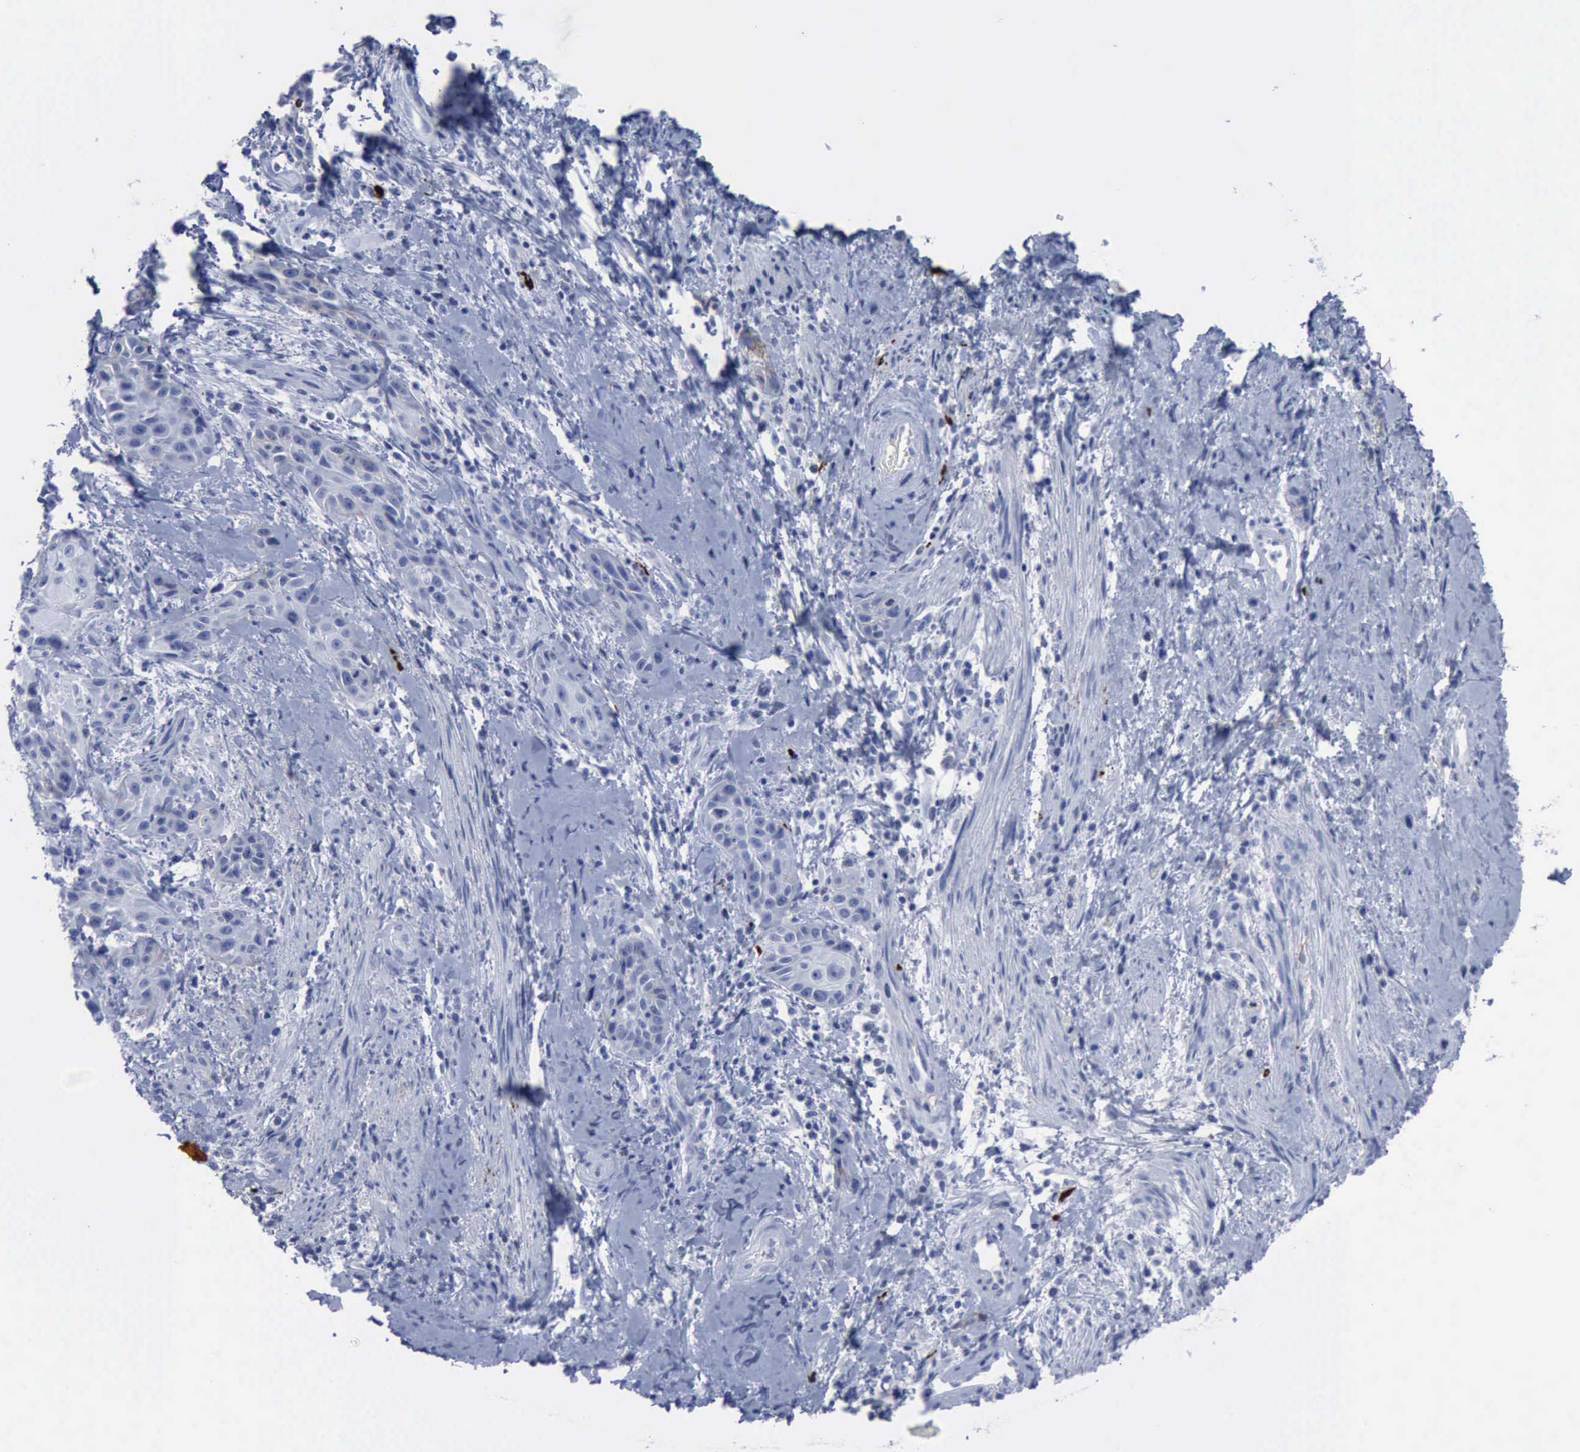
{"staining": {"intensity": "negative", "quantity": "none", "location": "none"}, "tissue": "skin cancer", "cell_type": "Tumor cells", "image_type": "cancer", "snomed": [{"axis": "morphology", "description": "Squamous cell carcinoma, NOS"}, {"axis": "topography", "description": "Skin"}, {"axis": "topography", "description": "Anal"}], "caption": "This is an immunohistochemistry (IHC) micrograph of human skin squamous cell carcinoma. There is no expression in tumor cells.", "gene": "NGFR", "patient": {"sex": "male", "age": 64}}